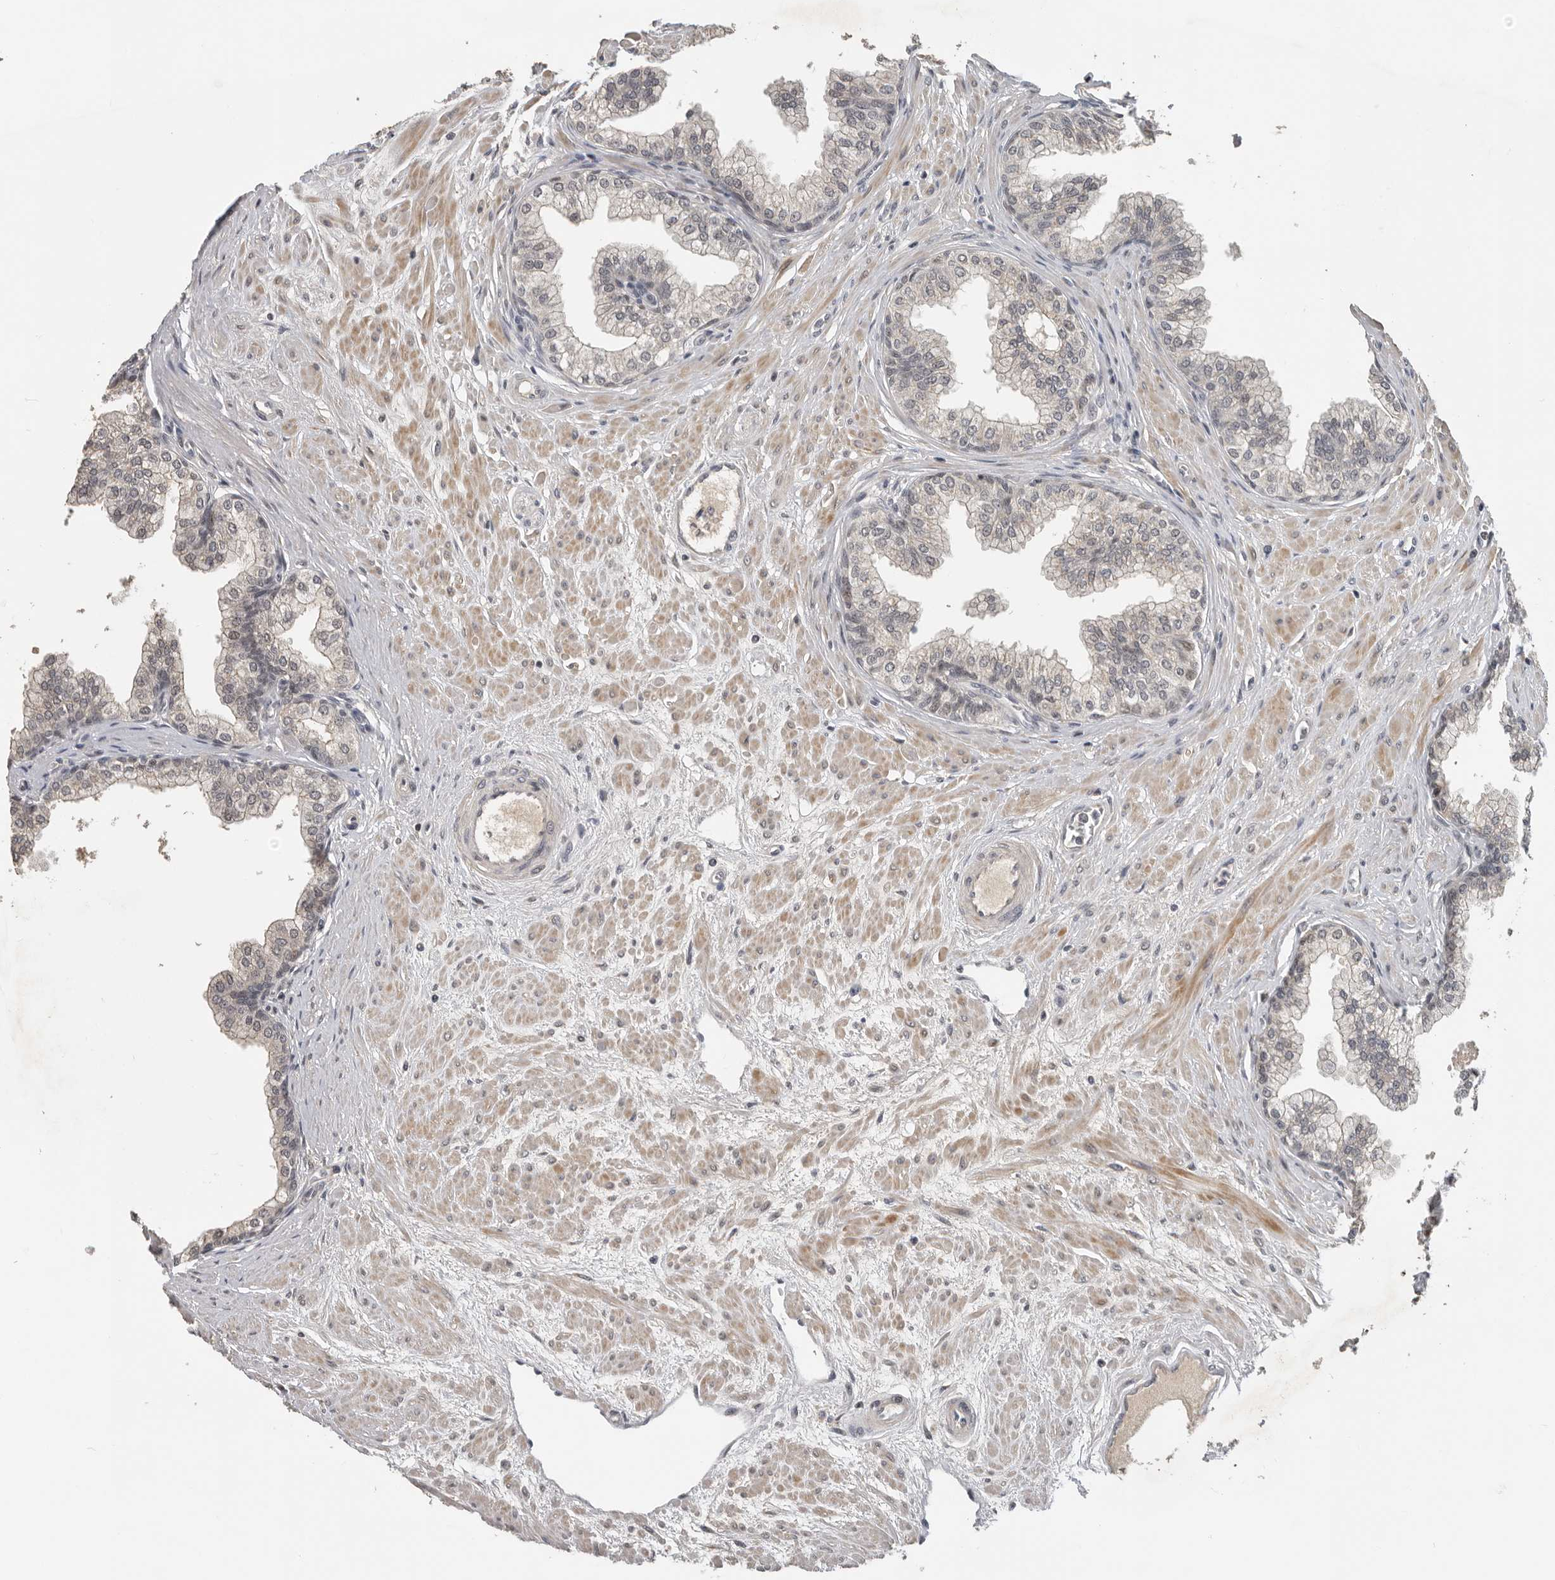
{"staining": {"intensity": "weak", "quantity": "<25%", "location": "nuclear"}, "tissue": "prostate", "cell_type": "Glandular cells", "image_type": "normal", "snomed": [{"axis": "morphology", "description": "Normal tissue, NOS"}, {"axis": "morphology", "description": "Urothelial carcinoma, Low grade"}, {"axis": "topography", "description": "Urinary bladder"}, {"axis": "topography", "description": "Prostate"}], "caption": "The photomicrograph reveals no significant positivity in glandular cells of prostate. (DAB (3,3'-diaminobenzidine) immunohistochemistry (IHC), high magnification).", "gene": "HENMT1", "patient": {"sex": "male", "age": 60}}